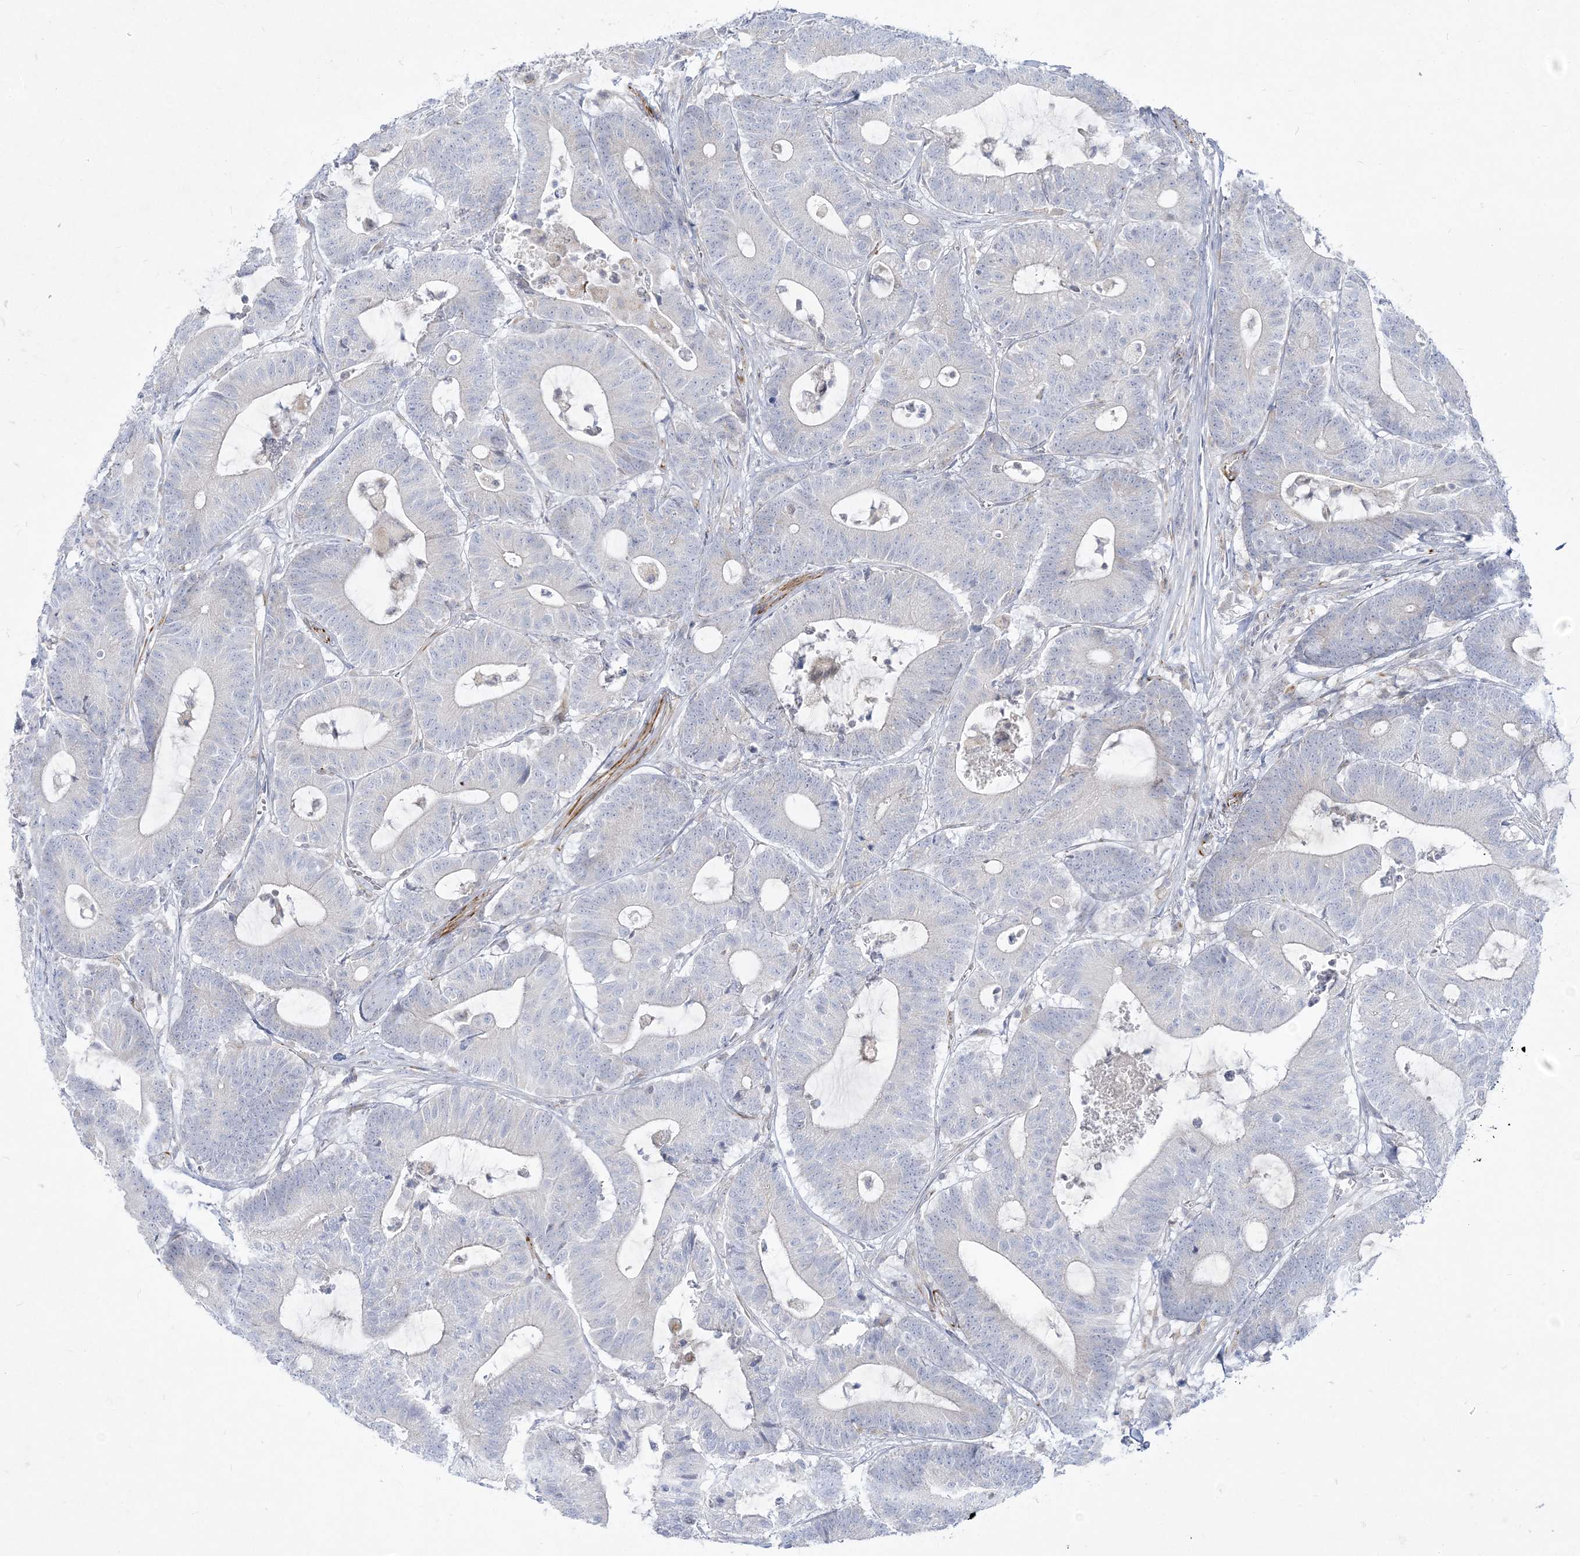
{"staining": {"intensity": "negative", "quantity": "none", "location": "none"}, "tissue": "colorectal cancer", "cell_type": "Tumor cells", "image_type": "cancer", "snomed": [{"axis": "morphology", "description": "Adenocarcinoma, NOS"}, {"axis": "topography", "description": "Colon"}], "caption": "DAB (3,3'-diaminobenzidine) immunohistochemical staining of human colorectal adenocarcinoma reveals no significant positivity in tumor cells.", "gene": "GPAT2", "patient": {"sex": "female", "age": 84}}